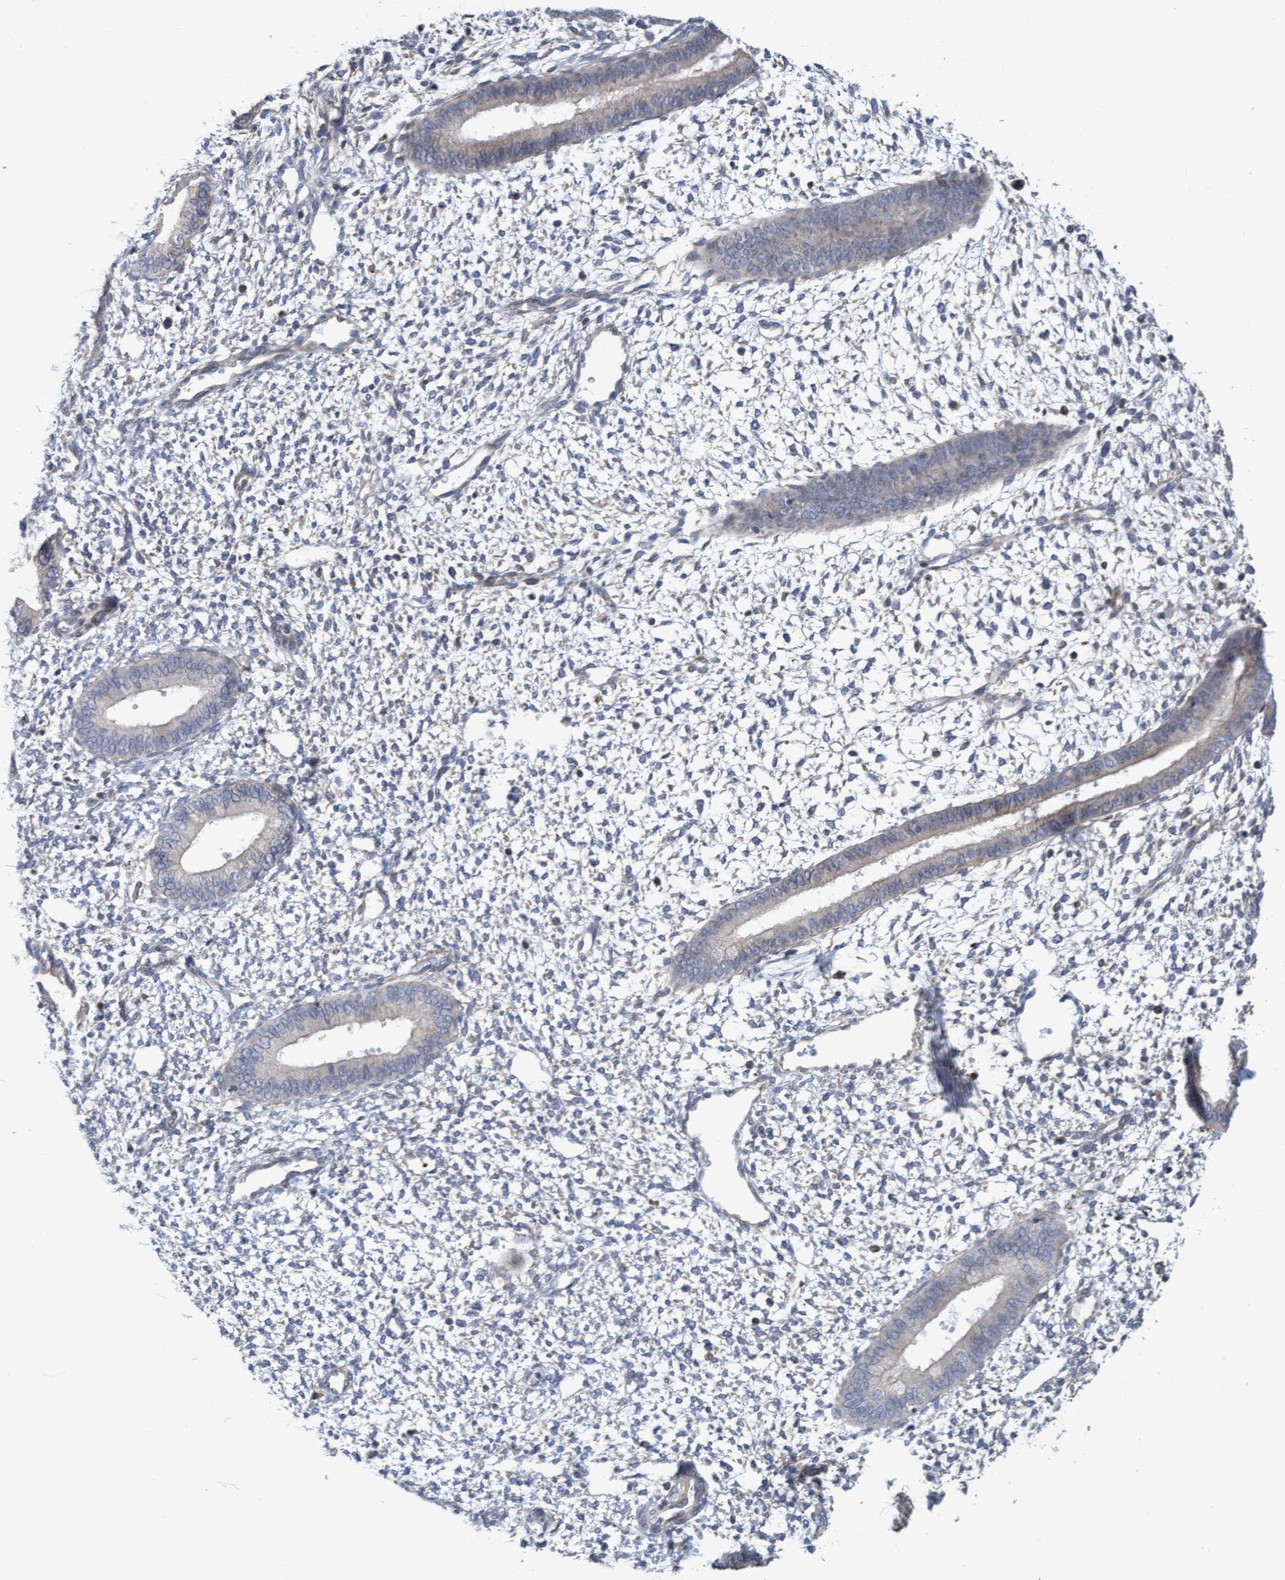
{"staining": {"intensity": "negative", "quantity": "none", "location": "none"}, "tissue": "endometrium", "cell_type": "Cells in endometrial stroma", "image_type": "normal", "snomed": [{"axis": "morphology", "description": "Normal tissue, NOS"}, {"axis": "topography", "description": "Endometrium"}], "caption": "Micrograph shows no protein staining in cells in endometrial stroma of normal endometrium. The staining was performed using DAB (3,3'-diaminobenzidine) to visualize the protein expression in brown, while the nuclei were stained in blue with hematoxylin (Magnification: 20x).", "gene": "MMP8", "patient": {"sex": "female", "age": 46}}